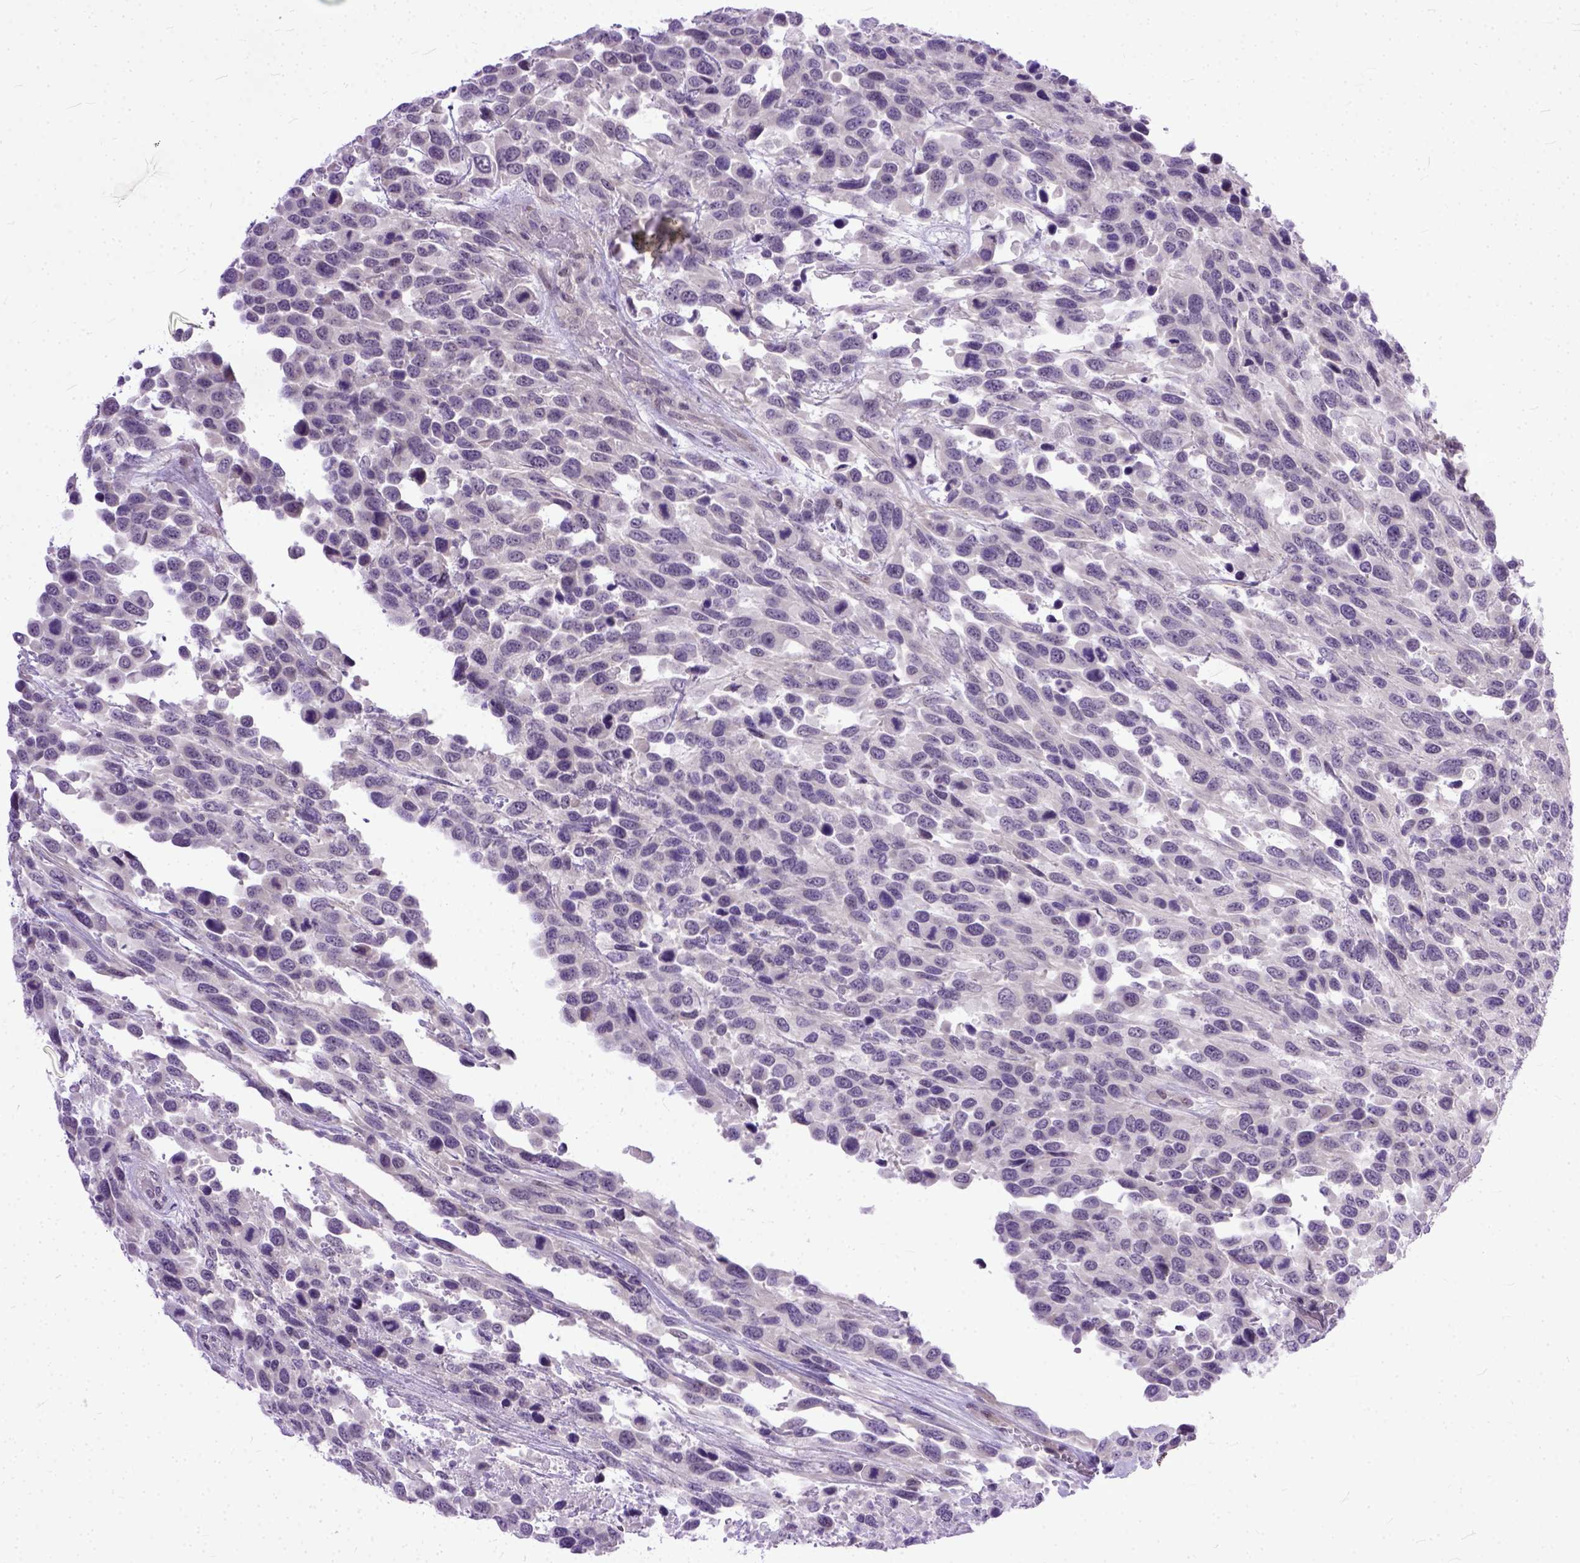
{"staining": {"intensity": "negative", "quantity": "none", "location": "none"}, "tissue": "urothelial cancer", "cell_type": "Tumor cells", "image_type": "cancer", "snomed": [{"axis": "morphology", "description": "Urothelial carcinoma, High grade"}, {"axis": "topography", "description": "Urinary bladder"}], "caption": "The immunohistochemistry (IHC) photomicrograph has no significant expression in tumor cells of high-grade urothelial carcinoma tissue. (DAB (3,3'-diaminobenzidine) IHC, high magnification).", "gene": "TCEAL7", "patient": {"sex": "female", "age": 70}}